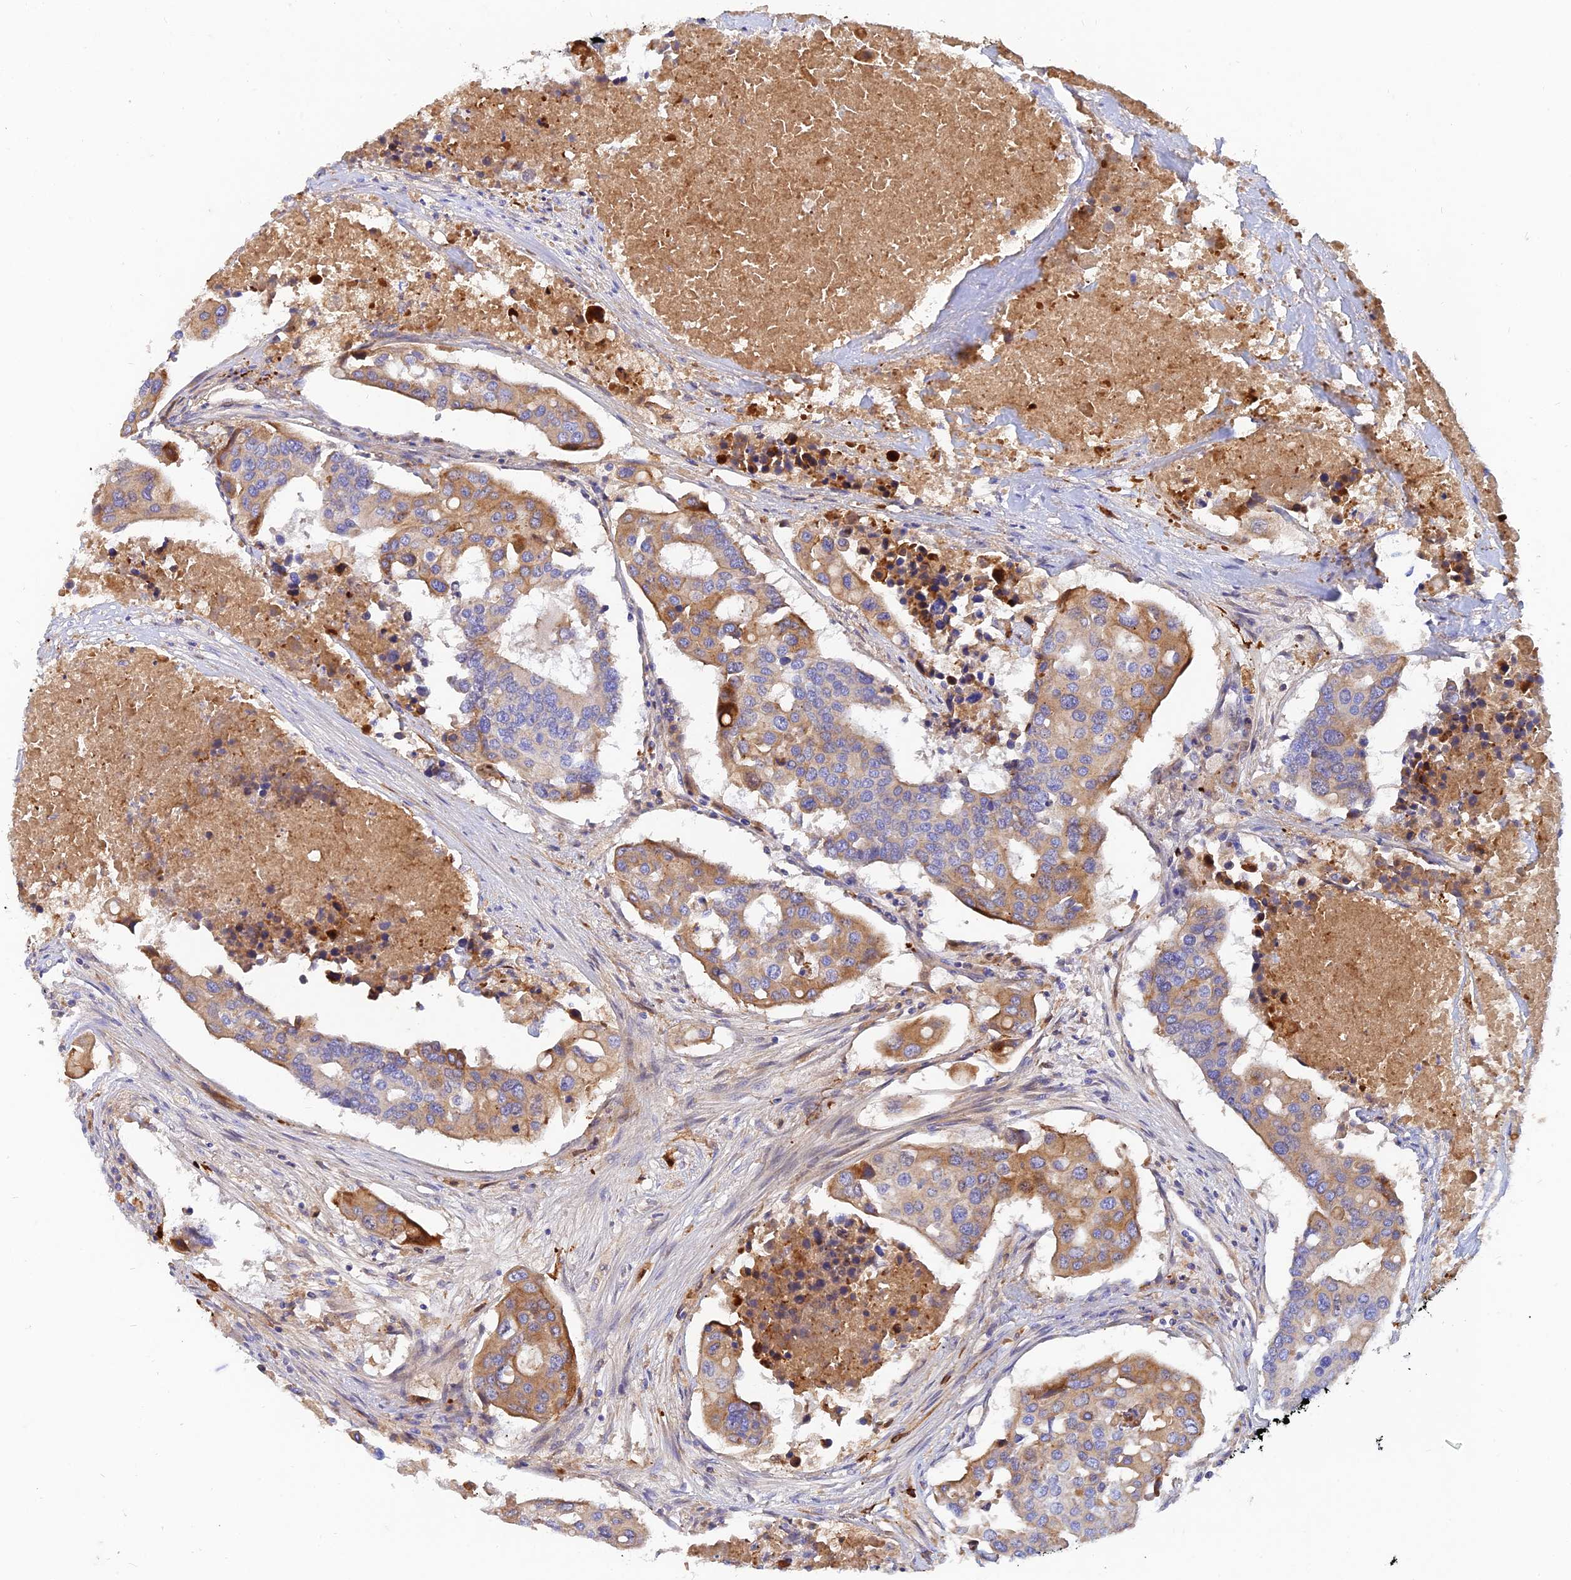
{"staining": {"intensity": "moderate", "quantity": "<25%", "location": "cytoplasmic/membranous"}, "tissue": "colorectal cancer", "cell_type": "Tumor cells", "image_type": "cancer", "snomed": [{"axis": "morphology", "description": "Adenocarcinoma, NOS"}, {"axis": "topography", "description": "Colon"}], "caption": "Human colorectal cancer stained for a protein (brown) exhibits moderate cytoplasmic/membranous positive staining in about <25% of tumor cells.", "gene": "MROH1", "patient": {"sex": "male", "age": 77}}